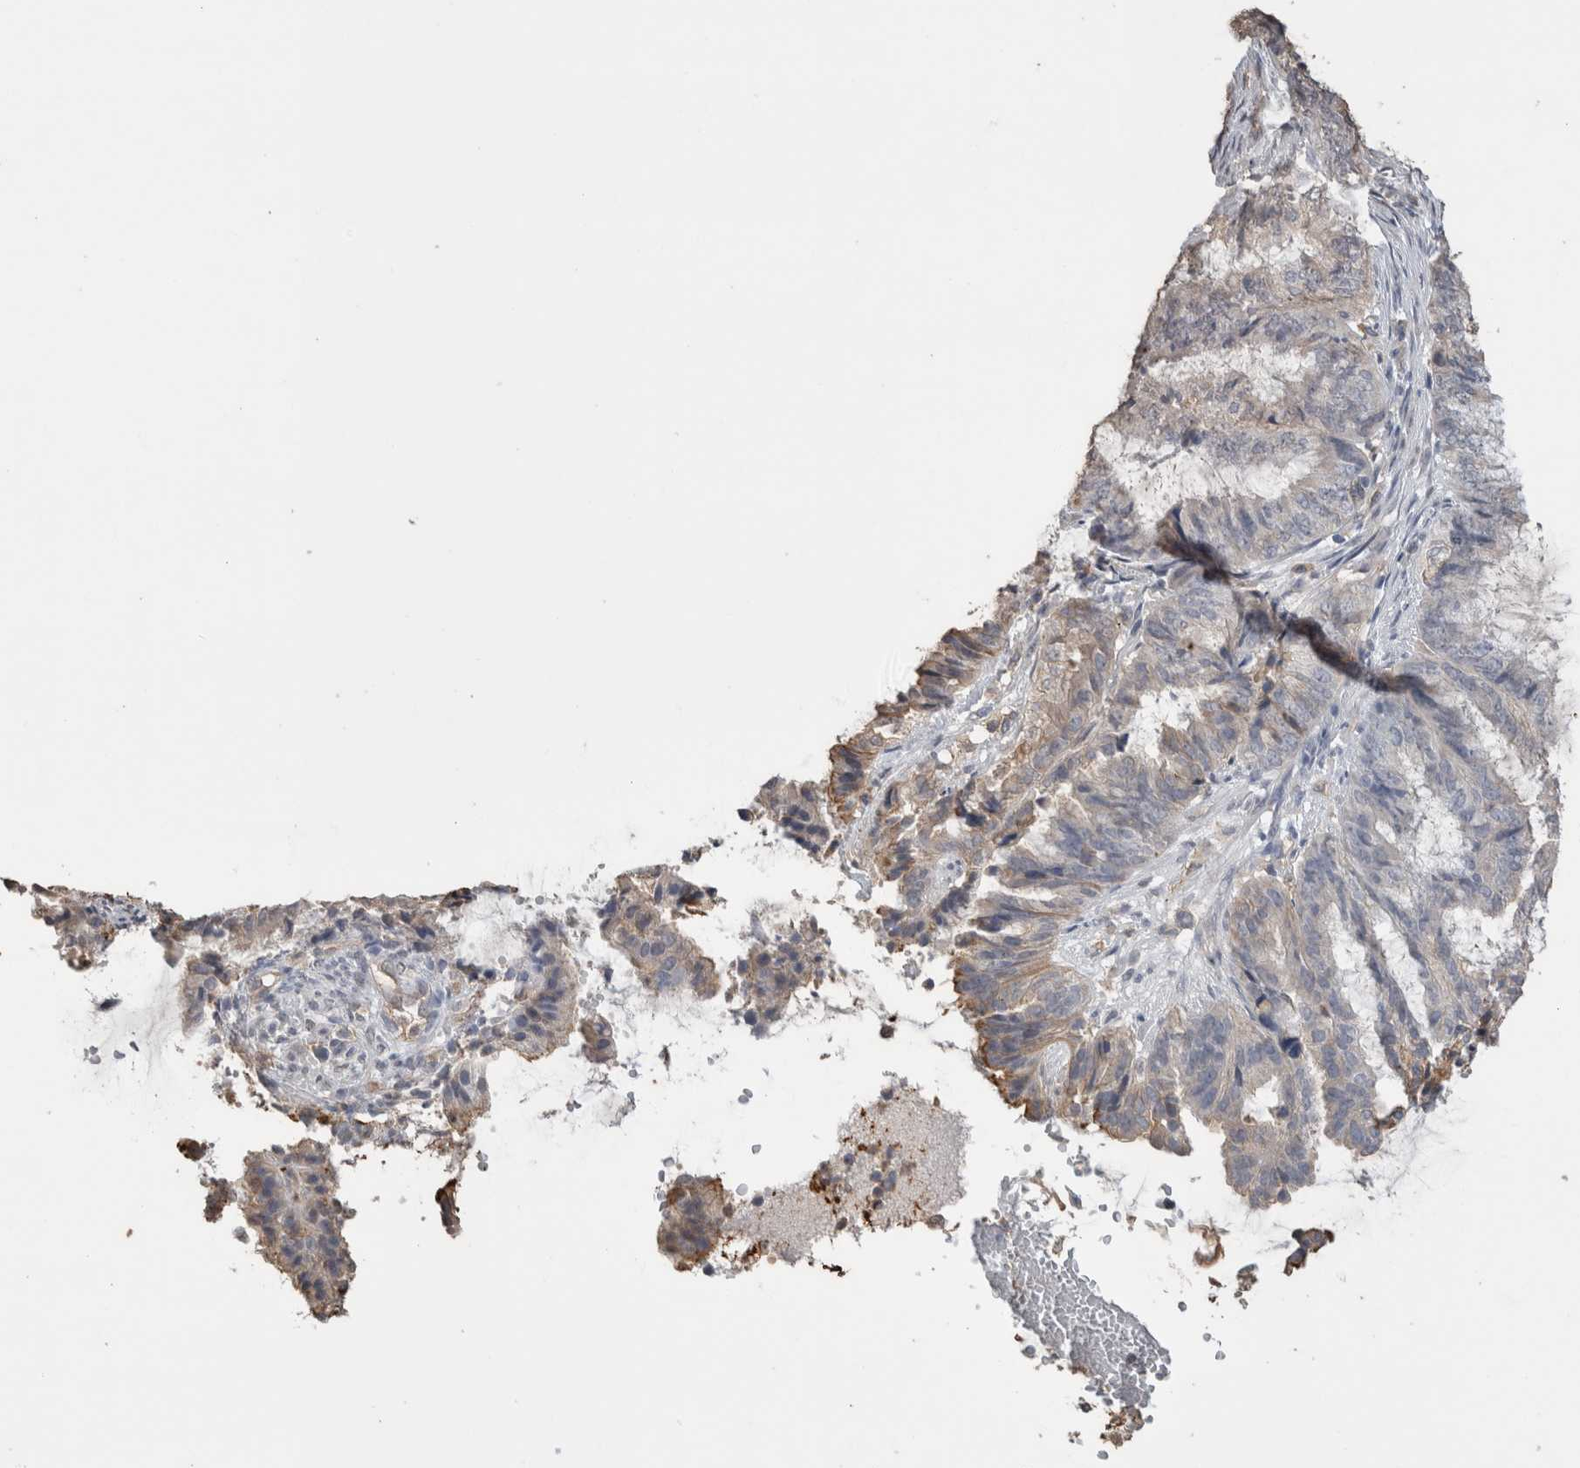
{"staining": {"intensity": "weak", "quantity": "<25%", "location": "cytoplasmic/membranous"}, "tissue": "endometrial cancer", "cell_type": "Tumor cells", "image_type": "cancer", "snomed": [{"axis": "morphology", "description": "Adenocarcinoma, NOS"}, {"axis": "topography", "description": "Endometrium"}], "caption": "Adenocarcinoma (endometrial) was stained to show a protein in brown. There is no significant expression in tumor cells. (Stains: DAB (3,3'-diaminobenzidine) IHC with hematoxylin counter stain, Microscopy: brightfield microscopy at high magnification).", "gene": "S100A10", "patient": {"sex": "female", "age": 49}}